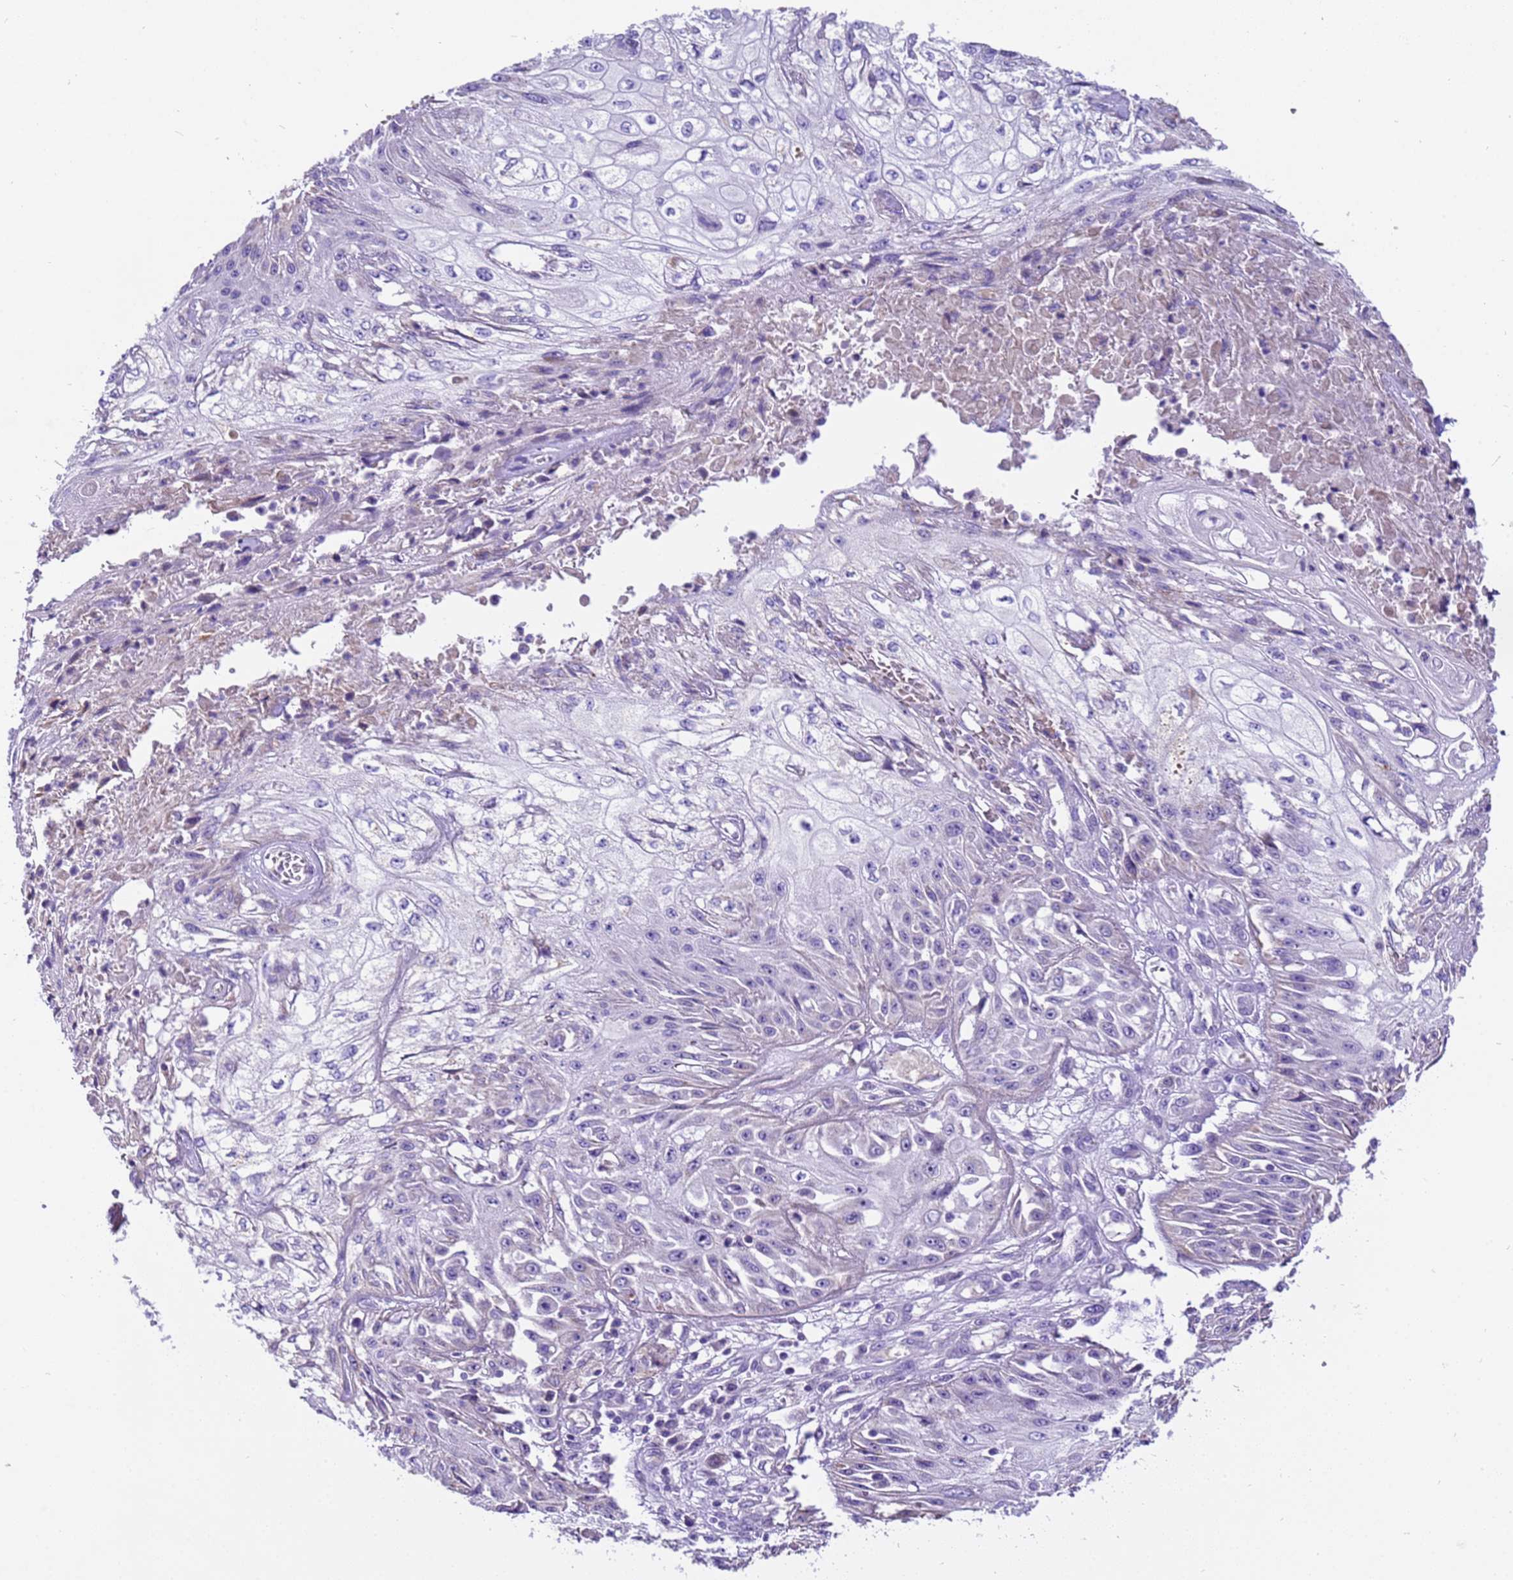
{"staining": {"intensity": "negative", "quantity": "none", "location": "none"}, "tissue": "skin cancer", "cell_type": "Tumor cells", "image_type": "cancer", "snomed": [{"axis": "morphology", "description": "Squamous cell carcinoma, NOS"}, {"axis": "morphology", "description": "Squamous cell carcinoma, metastatic, NOS"}, {"axis": "topography", "description": "Skin"}, {"axis": "topography", "description": "Lymph node"}], "caption": "IHC micrograph of neoplastic tissue: human skin cancer stained with DAB displays no significant protein positivity in tumor cells.", "gene": "PIEZO2", "patient": {"sex": "male", "age": 75}}